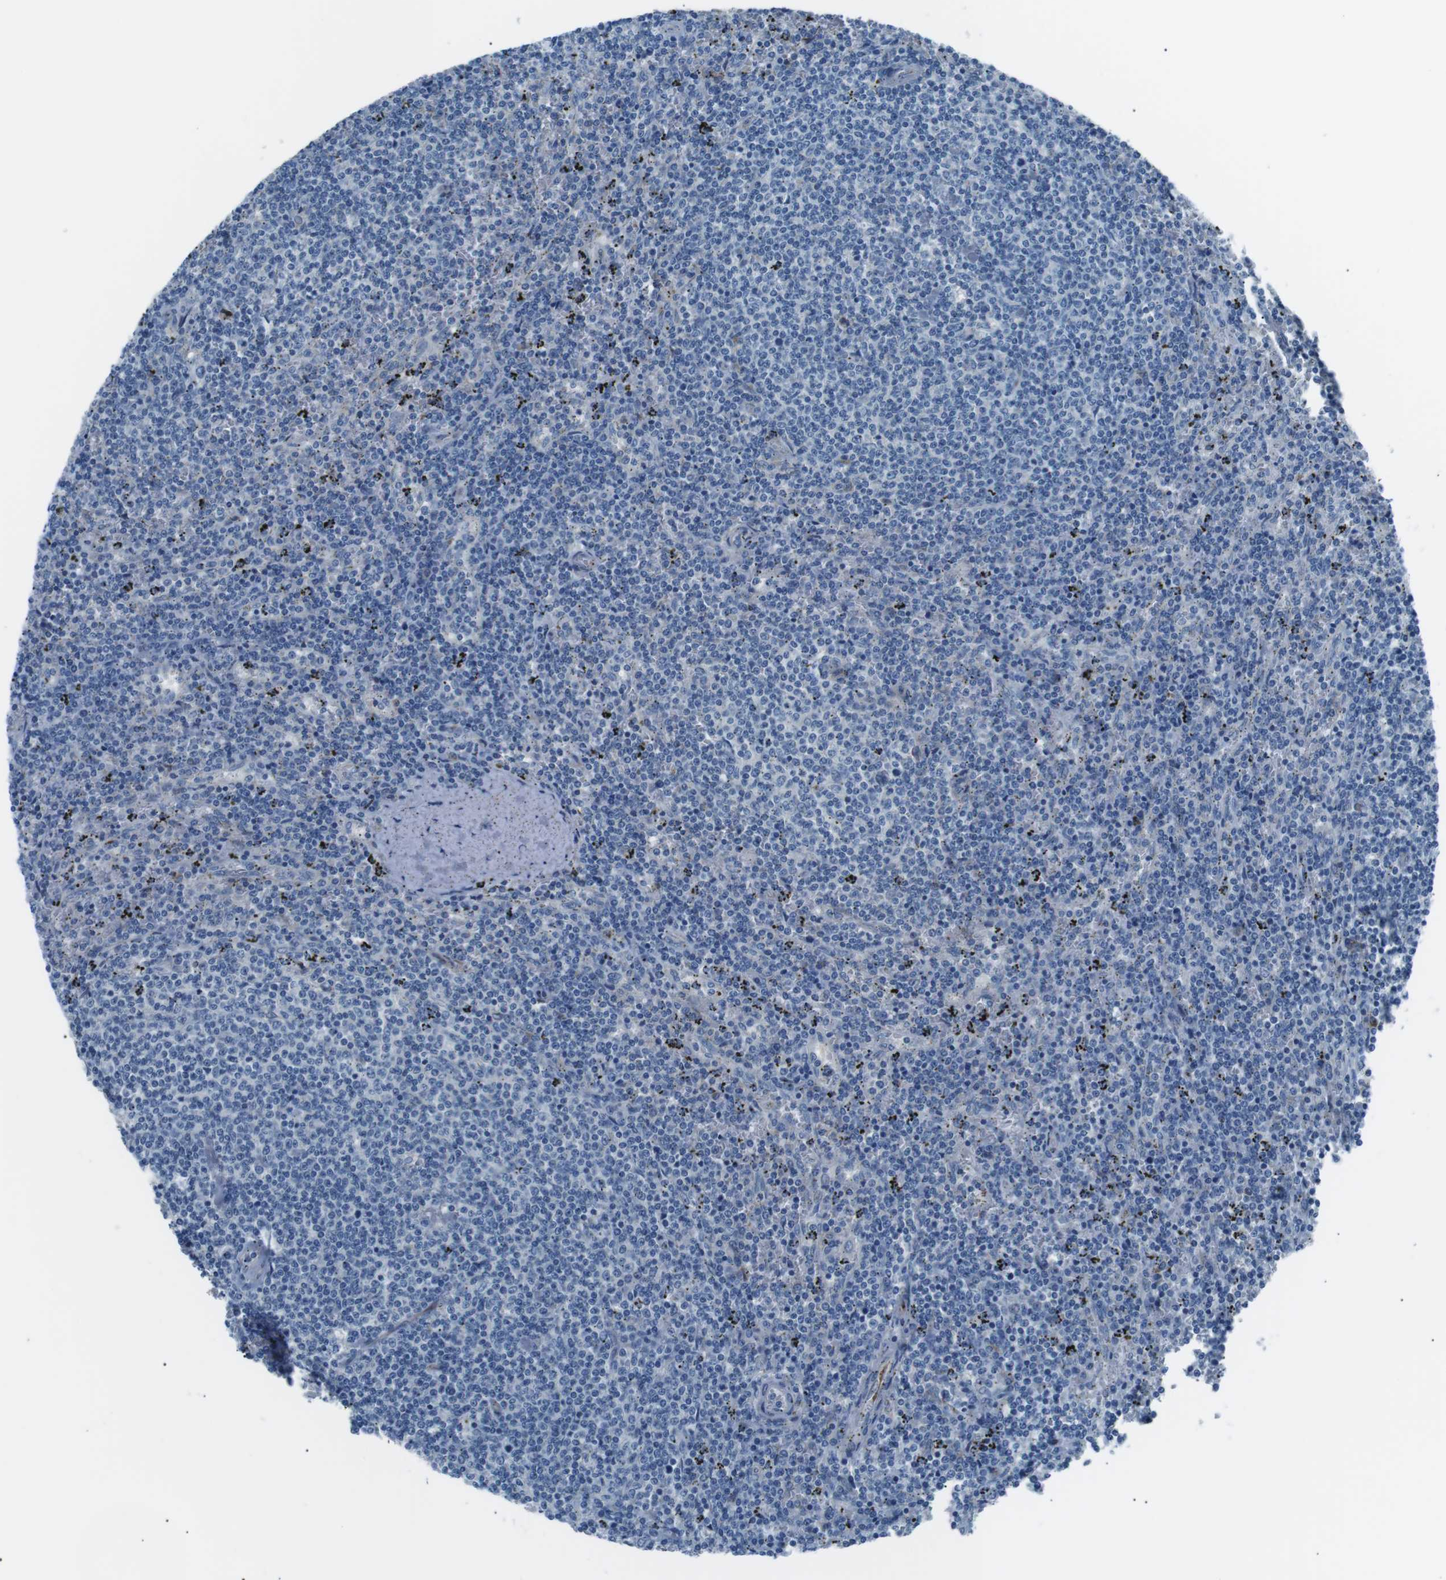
{"staining": {"intensity": "negative", "quantity": "none", "location": "none"}, "tissue": "lymphoma", "cell_type": "Tumor cells", "image_type": "cancer", "snomed": [{"axis": "morphology", "description": "Malignant lymphoma, non-Hodgkin's type, Low grade"}, {"axis": "topography", "description": "Spleen"}], "caption": "An IHC photomicrograph of low-grade malignant lymphoma, non-Hodgkin's type is shown. There is no staining in tumor cells of low-grade malignant lymphoma, non-Hodgkin's type. The staining was performed using DAB to visualize the protein expression in brown, while the nuclei were stained in blue with hematoxylin (Magnification: 20x).", "gene": "CSF2RA", "patient": {"sex": "female", "age": 50}}